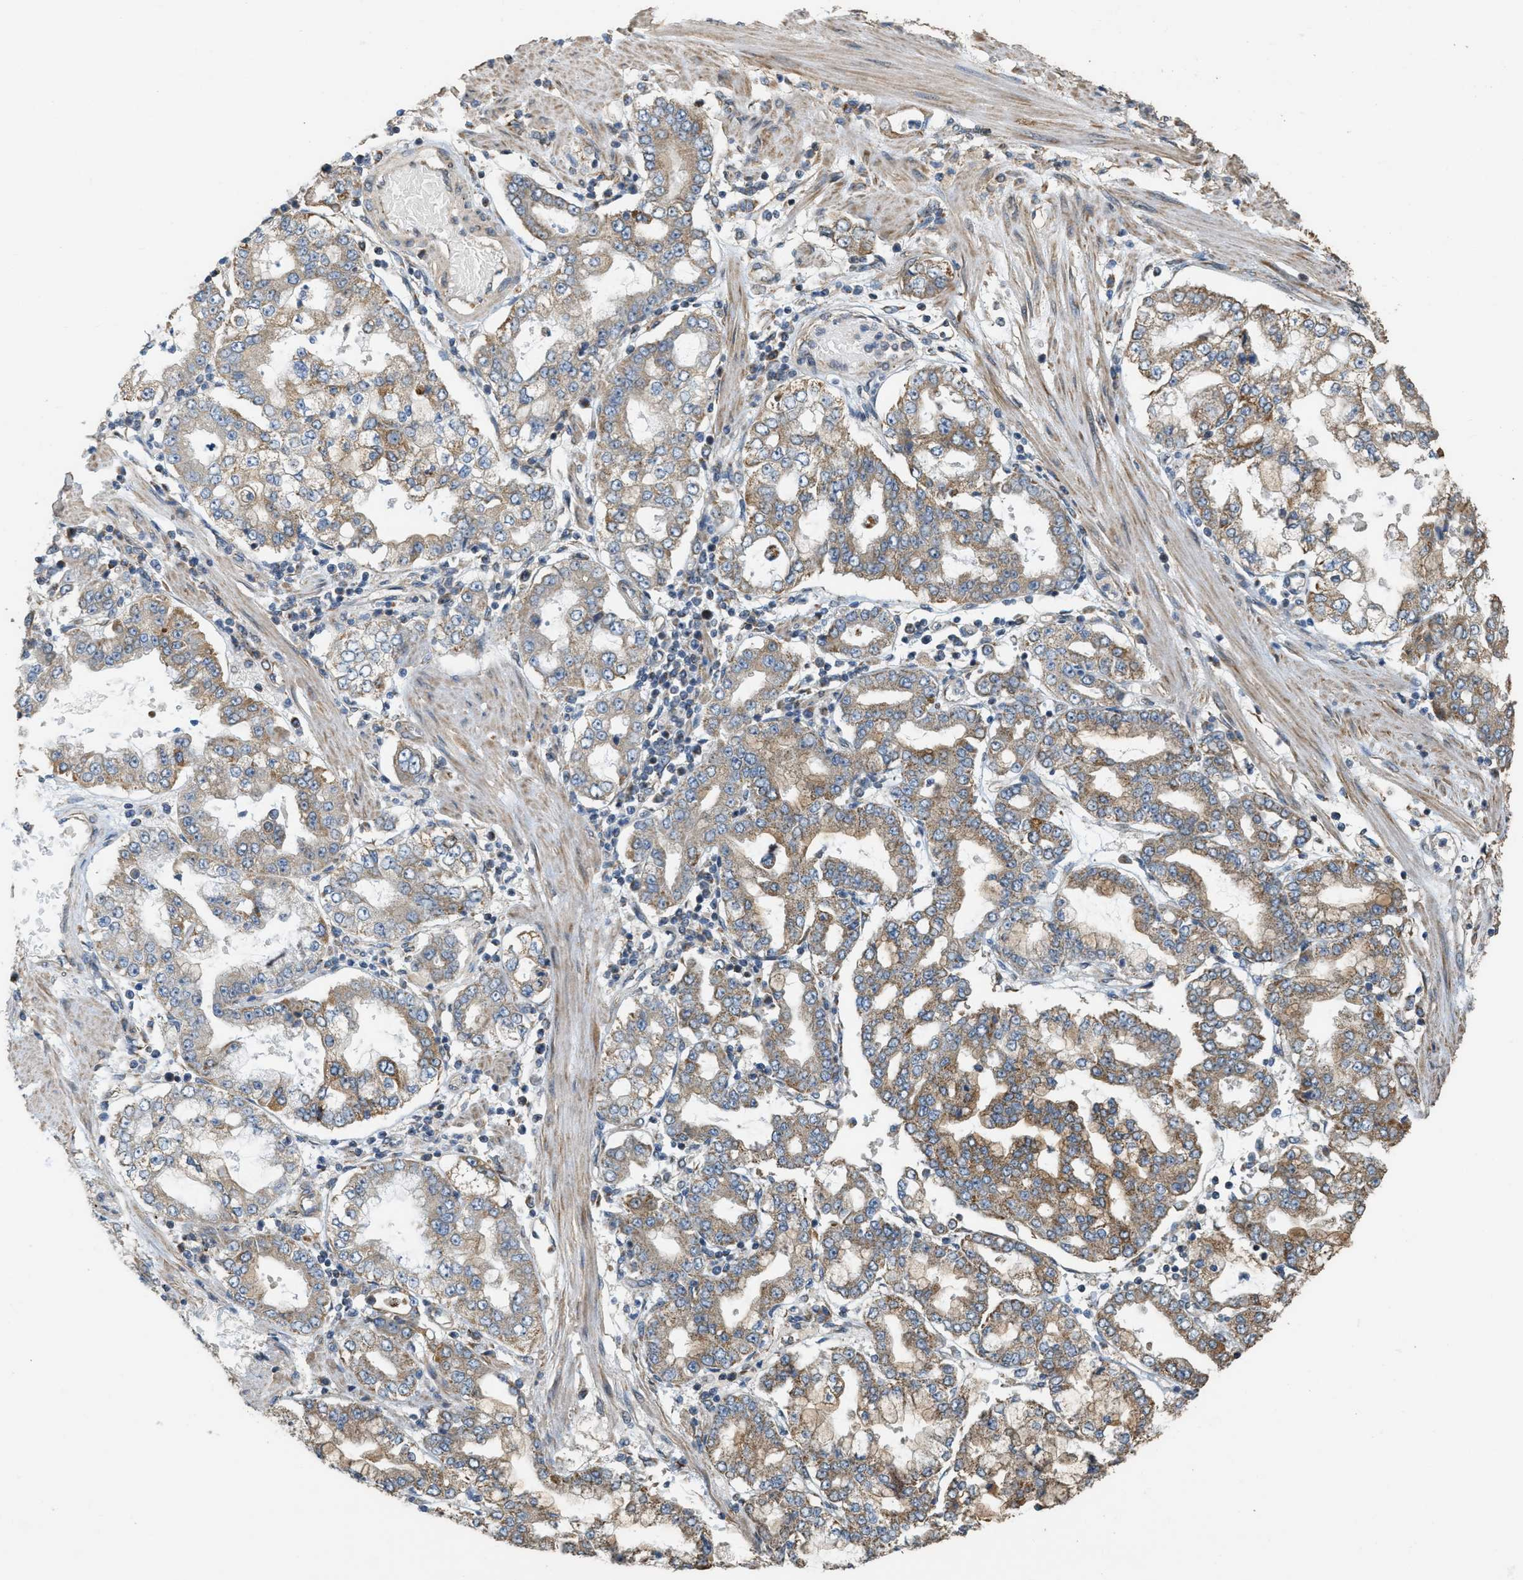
{"staining": {"intensity": "moderate", "quantity": ">75%", "location": "cytoplasmic/membranous"}, "tissue": "stomach cancer", "cell_type": "Tumor cells", "image_type": "cancer", "snomed": [{"axis": "morphology", "description": "Adenocarcinoma, NOS"}, {"axis": "topography", "description": "Stomach"}], "caption": "Protein expression analysis of stomach cancer displays moderate cytoplasmic/membranous expression in approximately >75% of tumor cells.", "gene": "KCNA4", "patient": {"sex": "male", "age": 76}}